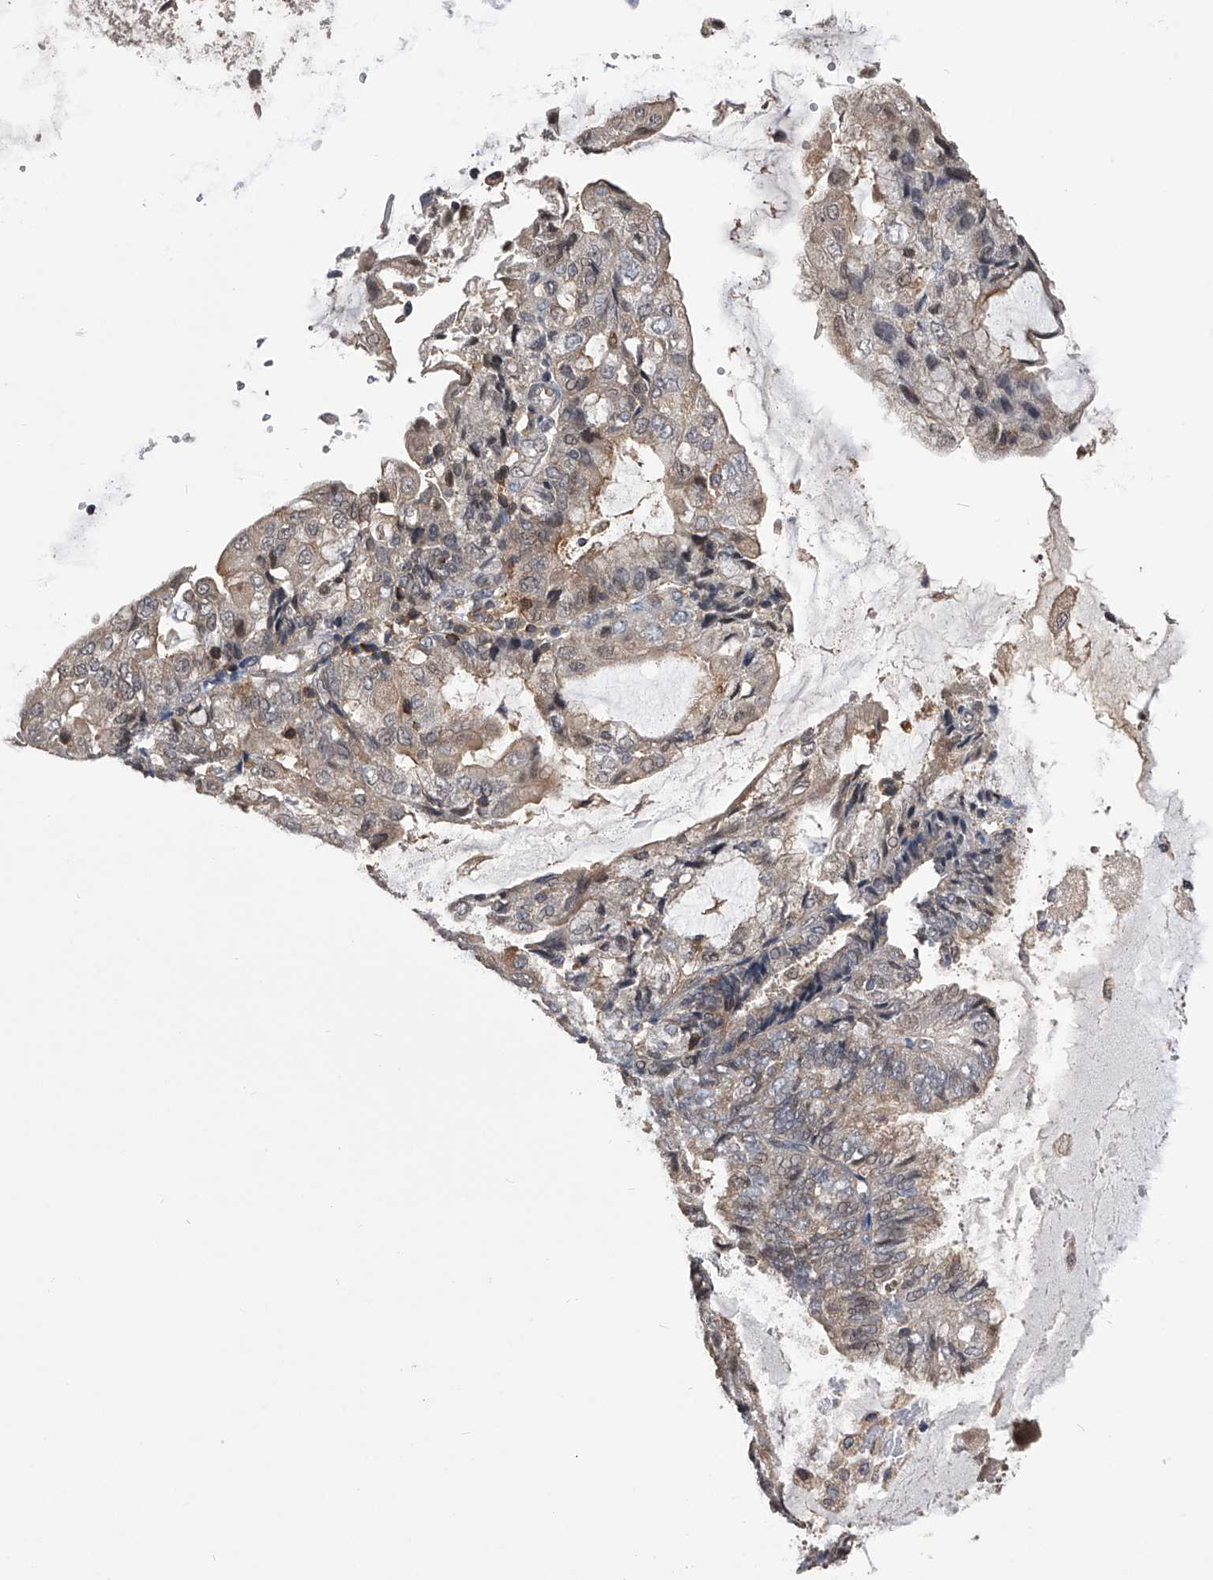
{"staining": {"intensity": "weak", "quantity": "25%-75%", "location": "cytoplasmic/membranous"}, "tissue": "endometrial cancer", "cell_type": "Tumor cells", "image_type": "cancer", "snomed": [{"axis": "morphology", "description": "Adenocarcinoma, NOS"}, {"axis": "topography", "description": "Endometrium"}], "caption": "Endometrial cancer (adenocarcinoma) stained with a brown dye reveals weak cytoplasmic/membranous positive expression in approximately 25%-75% of tumor cells.", "gene": "PAN3", "patient": {"sex": "female", "age": 81}}